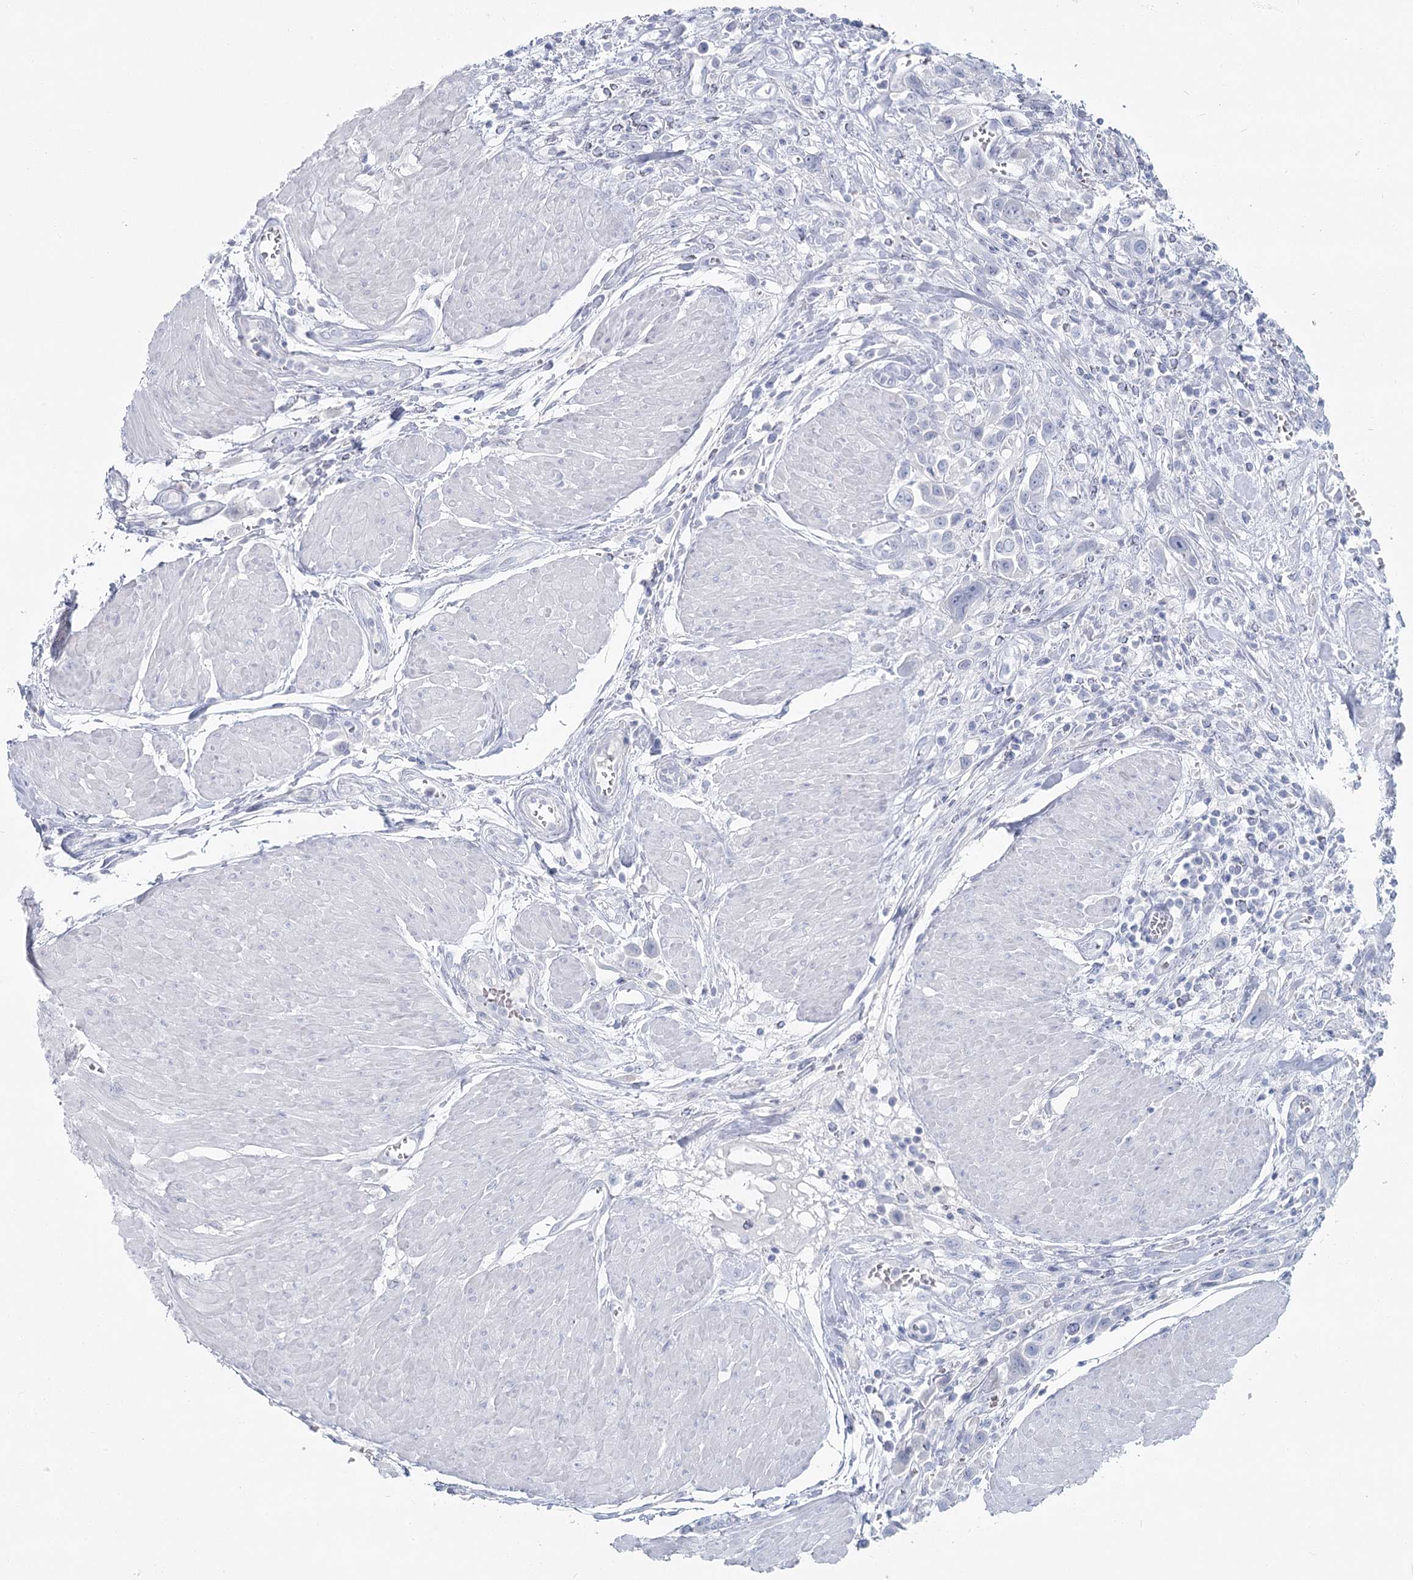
{"staining": {"intensity": "negative", "quantity": "none", "location": "none"}, "tissue": "urothelial cancer", "cell_type": "Tumor cells", "image_type": "cancer", "snomed": [{"axis": "morphology", "description": "Urothelial carcinoma, High grade"}, {"axis": "topography", "description": "Urinary bladder"}], "caption": "Micrograph shows no significant protein positivity in tumor cells of urothelial carcinoma (high-grade). Brightfield microscopy of immunohistochemistry (IHC) stained with DAB (3,3'-diaminobenzidine) (brown) and hematoxylin (blue), captured at high magnification.", "gene": "IFIT5", "patient": {"sex": "male", "age": 50}}